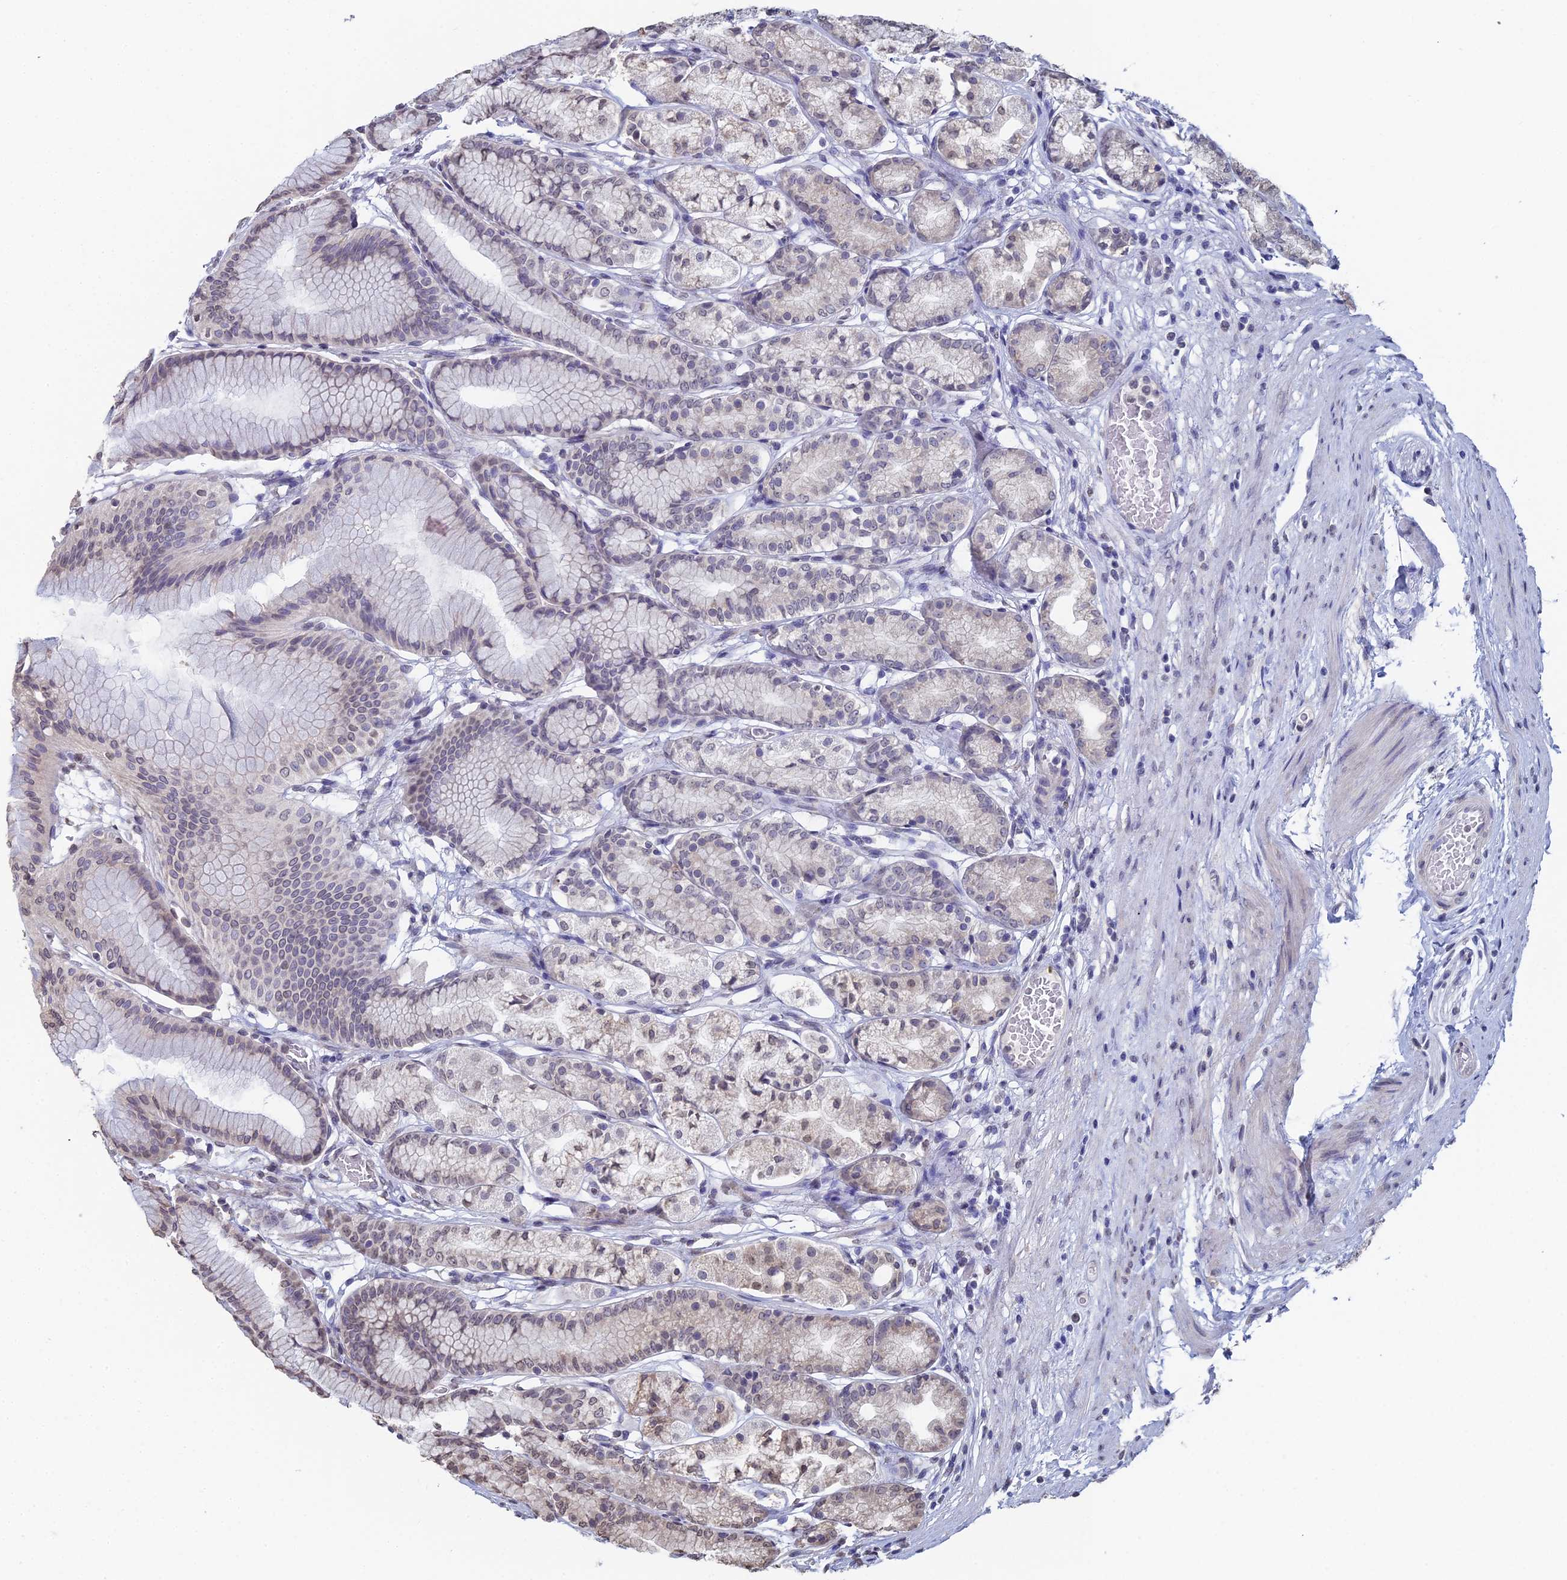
{"staining": {"intensity": "weak", "quantity": "<25%", "location": "cytoplasmic/membranous,nuclear"}, "tissue": "stomach", "cell_type": "Glandular cells", "image_type": "normal", "snomed": [{"axis": "morphology", "description": "Normal tissue, NOS"}, {"axis": "morphology", "description": "Adenocarcinoma, NOS"}, {"axis": "morphology", "description": "Adenocarcinoma, High grade"}, {"axis": "topography", "description": "Stomach, upper"}, {"axis": "topography", "description": "Stomach"}], "caption": "The histopathology image reveals no significant positivity in glandular cells of stomach.", "gene": "PRR22", "patient": {"sex": "female", "age": 65}}